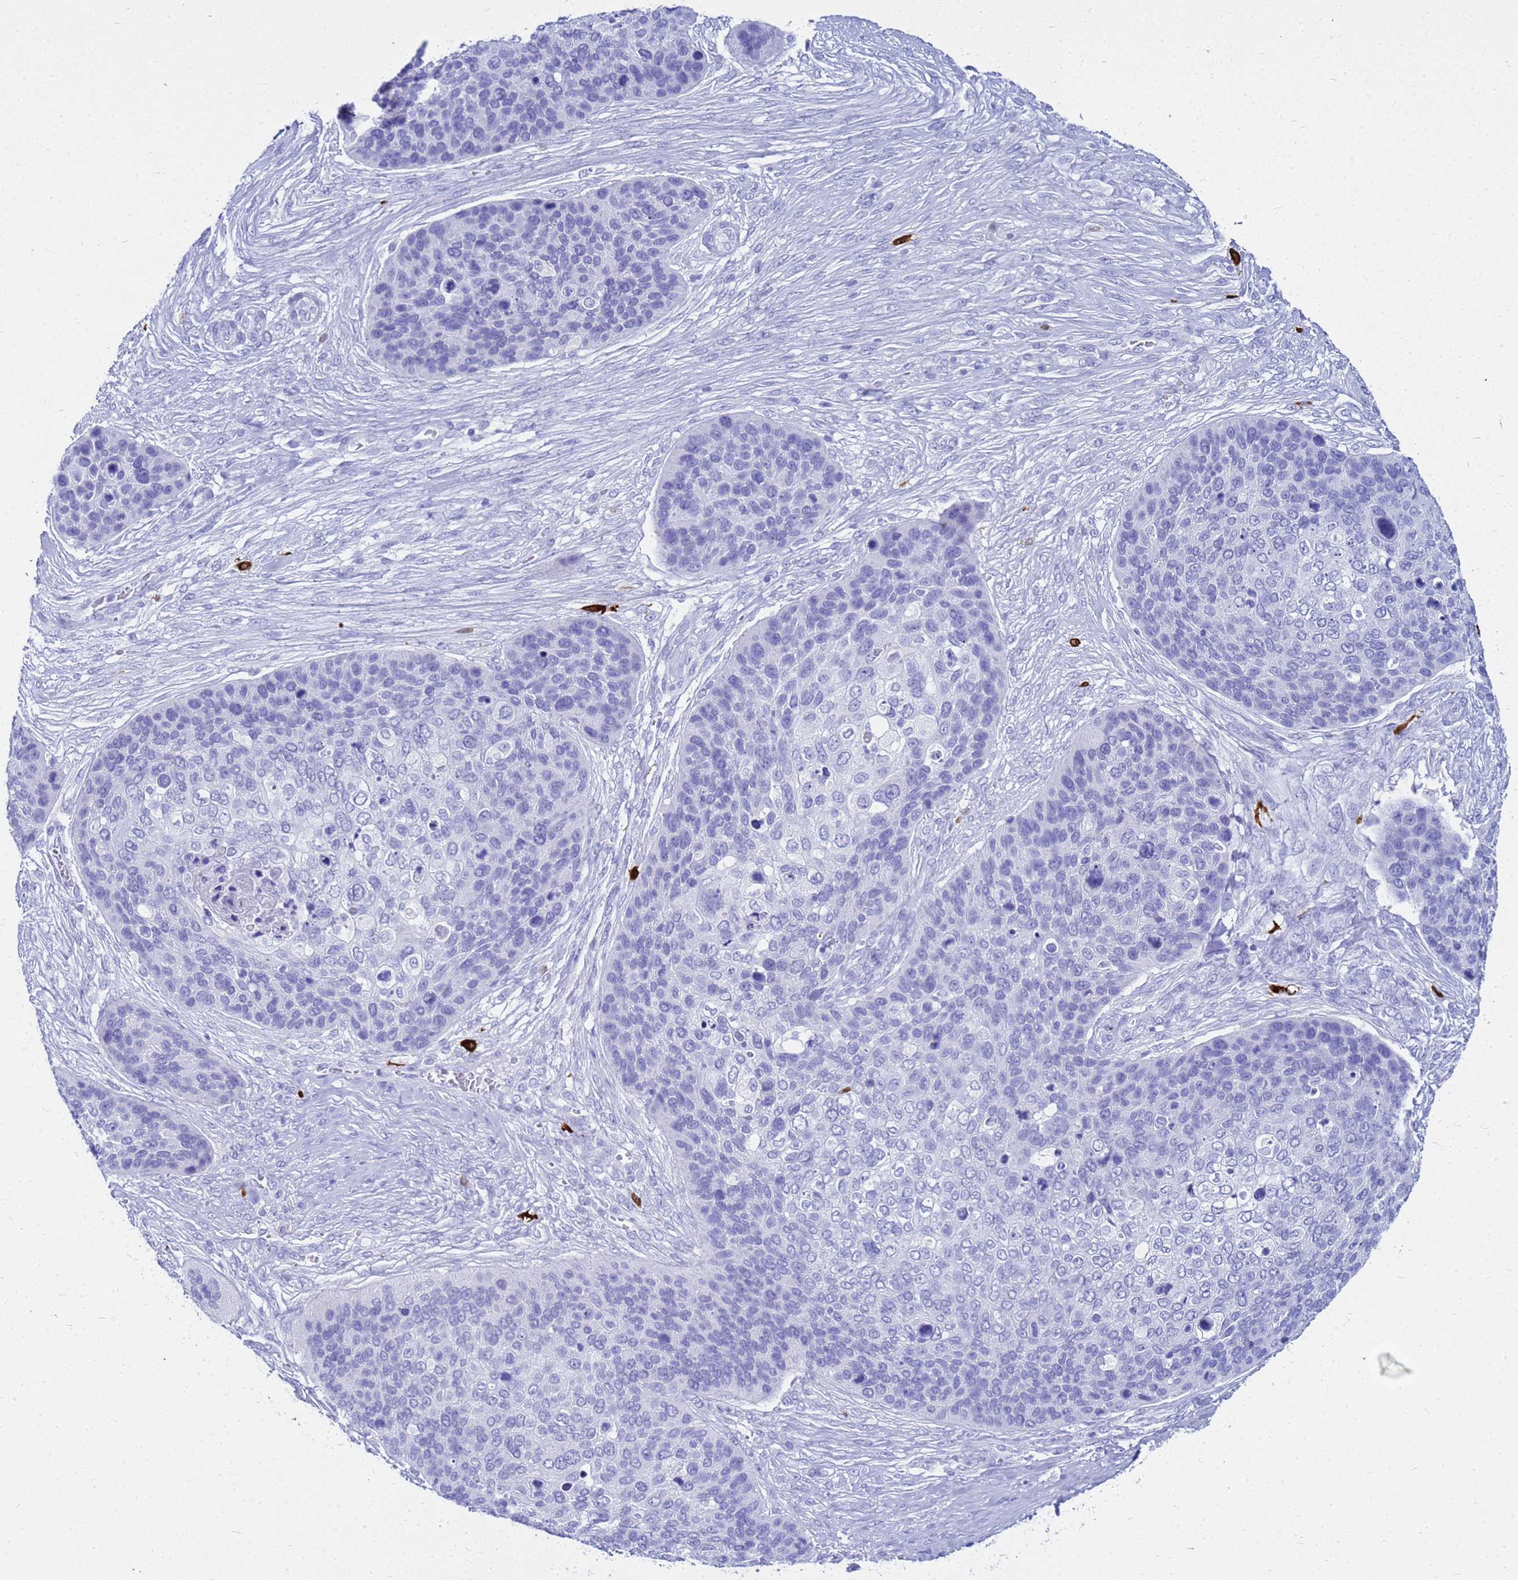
{"staining": {"intensity": "negative", "quantity": "none", "location": "none"}, "tissue": "skin cancer", "cell_type": "Tumor cells", "image_type": "cancer", "snomed": [{"axis": "morphology", "description": "Basal cell carcinoma"}, {"axis": "topography", "description": "Skin"}], "caption": "Basal cell carcinoma (skin) was stained to show a protein in brown. There is no significant staining in tumor cells.", "gene": "CKB", "patient": {"sex": "female", "age": 74}}